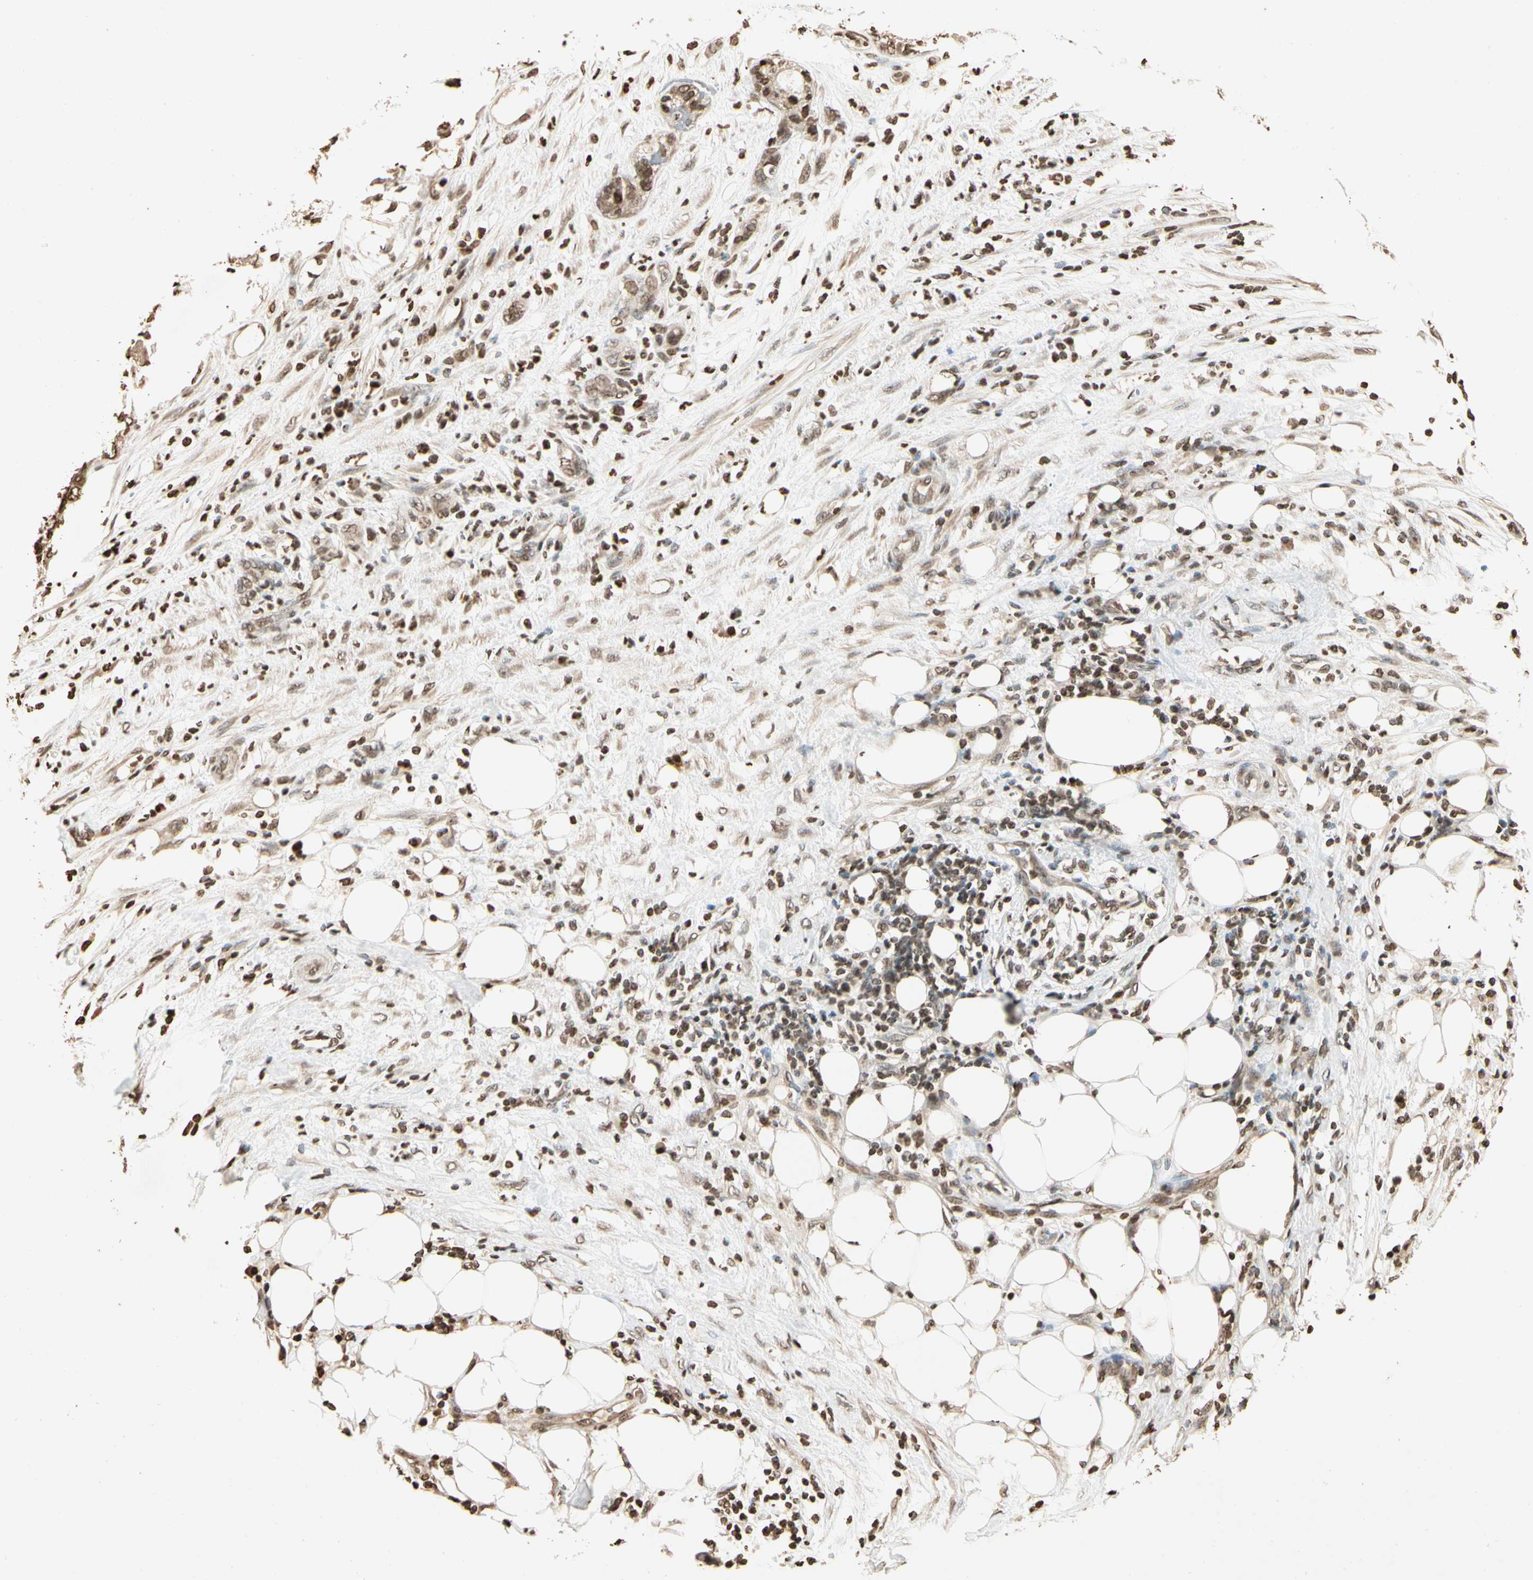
{"staining": {"intensity": "moderate", "quantity": "25%-75%", "location": "nuclear"}, "tissue": "pancreatic cancer", "cell_type": "Tumor cells", "image_type": "cancer", "snomed": [{"axis": "morphology", "description": "Adenocarcinoma, NOS"}, {"axis": "topography", "description": "Pancreas"}], "caption": "IHC micrograph of human pancreatic adenocarcinoma stained for a protein (brown), which exhibits medium levels of moderate nuclear expression in about 25%-75% of tumor cells.", "gene": "TOP1", "patient": {"sex": "female", "age": 78}}